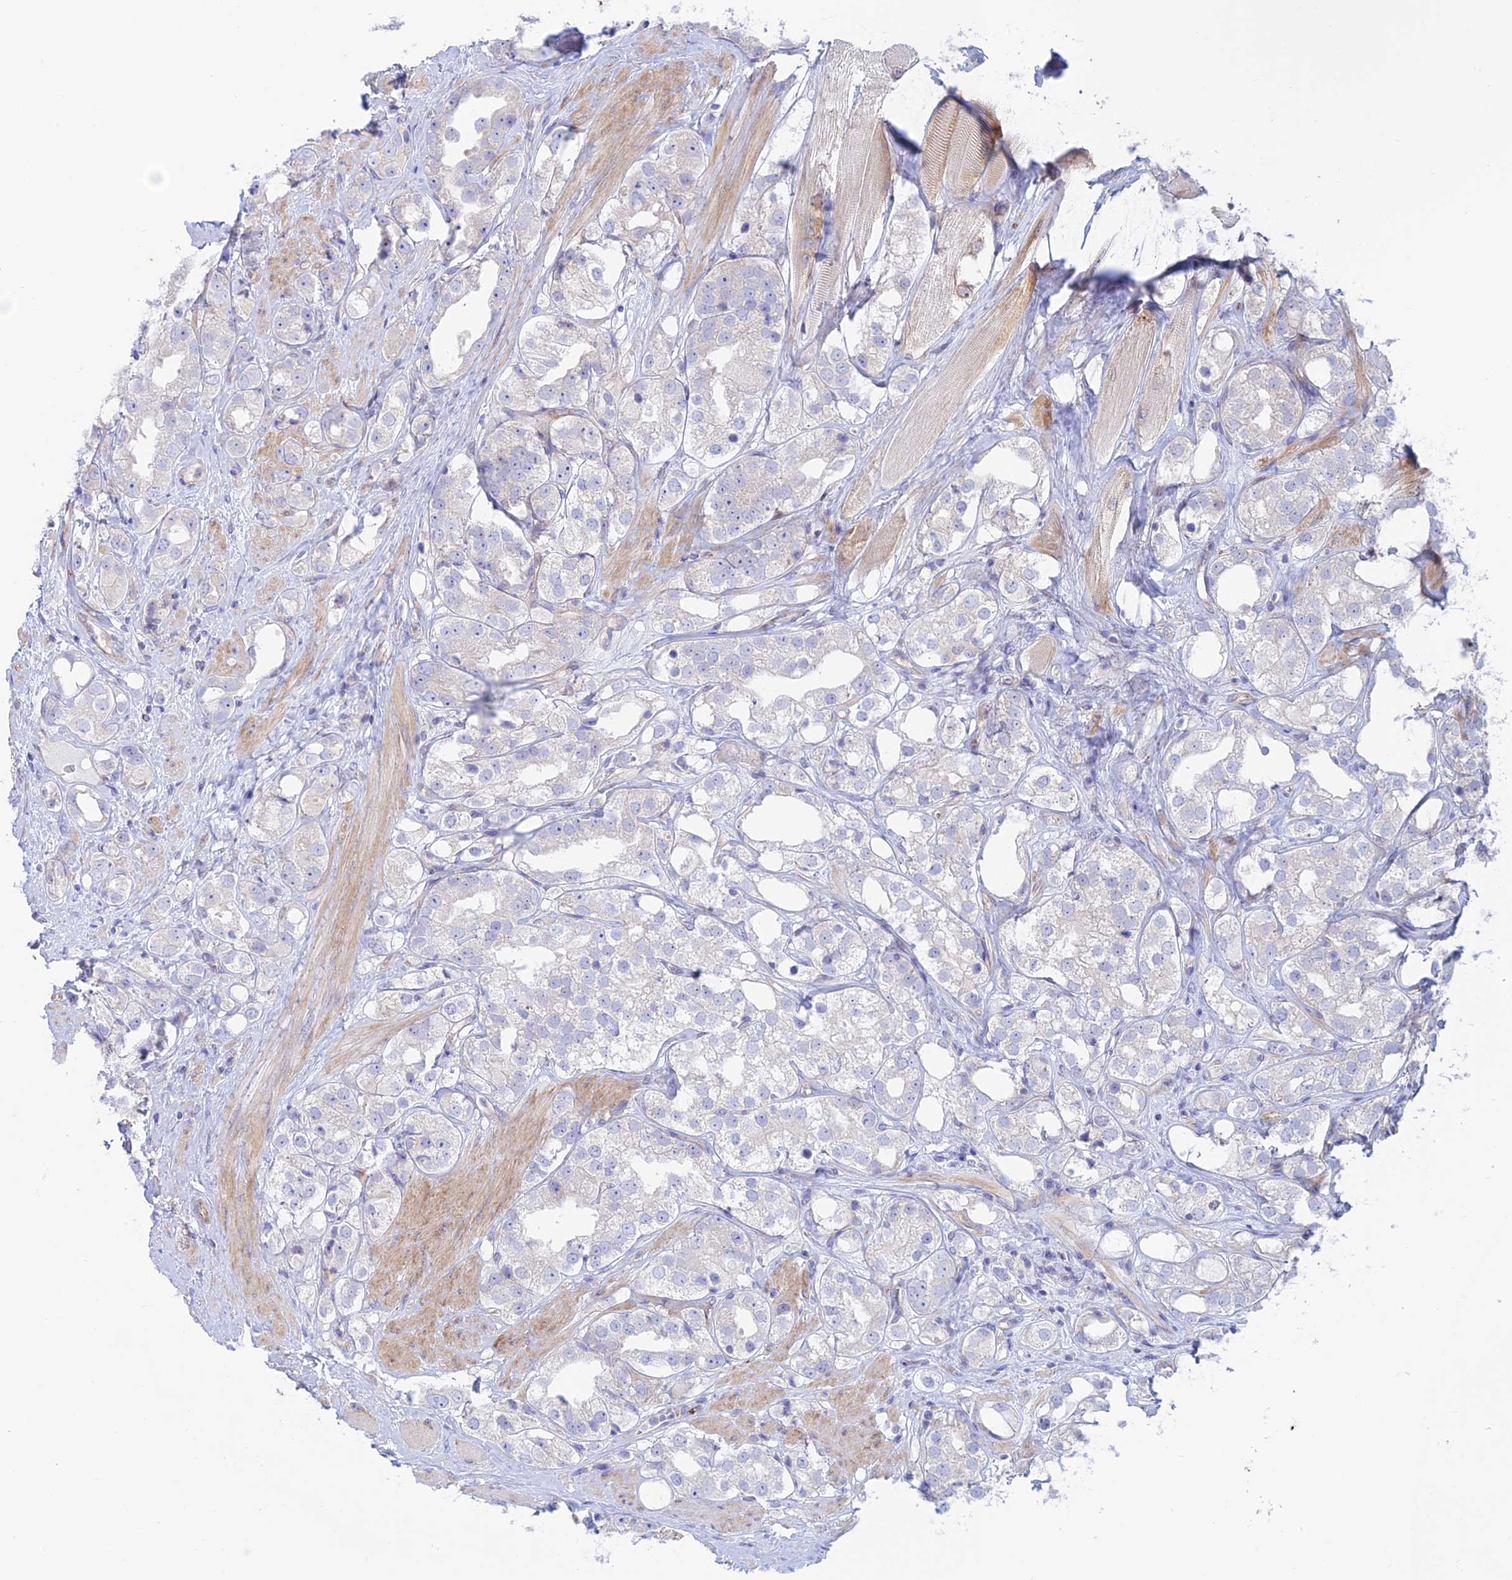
{"staining": {"intensity": "negative", "quantity": "none", "location": "none"}, "tissue": "prostate cancer", "cell_type": "Tumor cells", "image_type": "cancer", "snomed": [{"axis": "morphology", "description": "Adenocarcinoma, NOS"}, {"axis": "topography", "description": "Prostate"}], "caption": "Tumor cells are negative for protein expression in human adenocarcinoma (prostate).", "gene": "KCNAB1", "patient": {"sex": "male", "age": 79}}